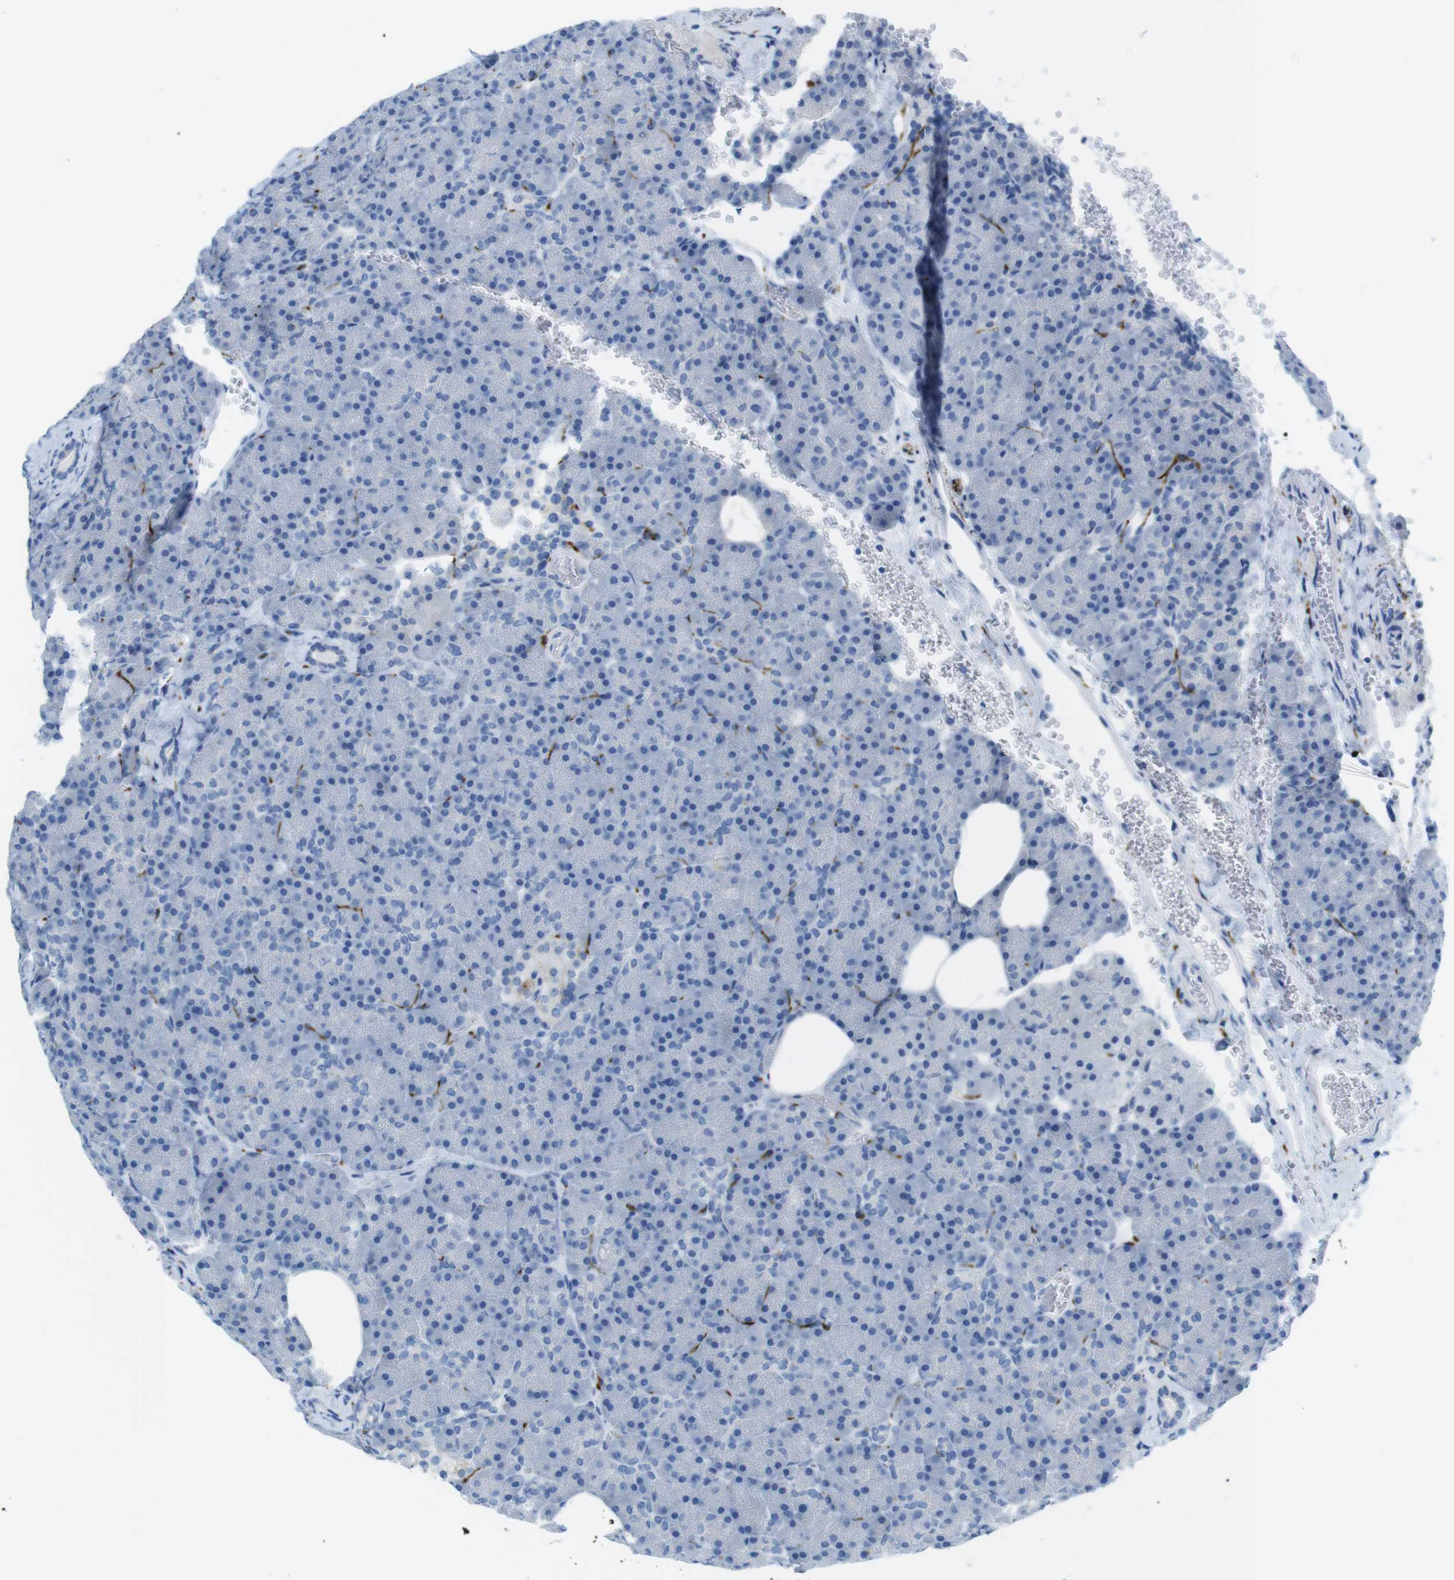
{"staining": {"intensity": "negative", "quantity": "none", "location": "none"}, "tissue": "pancreas", "cell_type": "Exocrine glandular cells", "image_type": "normal", "snomed": [{"axis": "morphology", "description": "Normal tissue, NOS"}, {"axis": "topography", "description": "Pancreas"}], "caption": "Immunohistochemistry (IHC) histopathology image of unremarkable pancreas stained for a protein (brown), which reveals no staining in exocrine glandular cells.", "gene": "GAP43", "patient": {"sex": "female", "age": 35}}